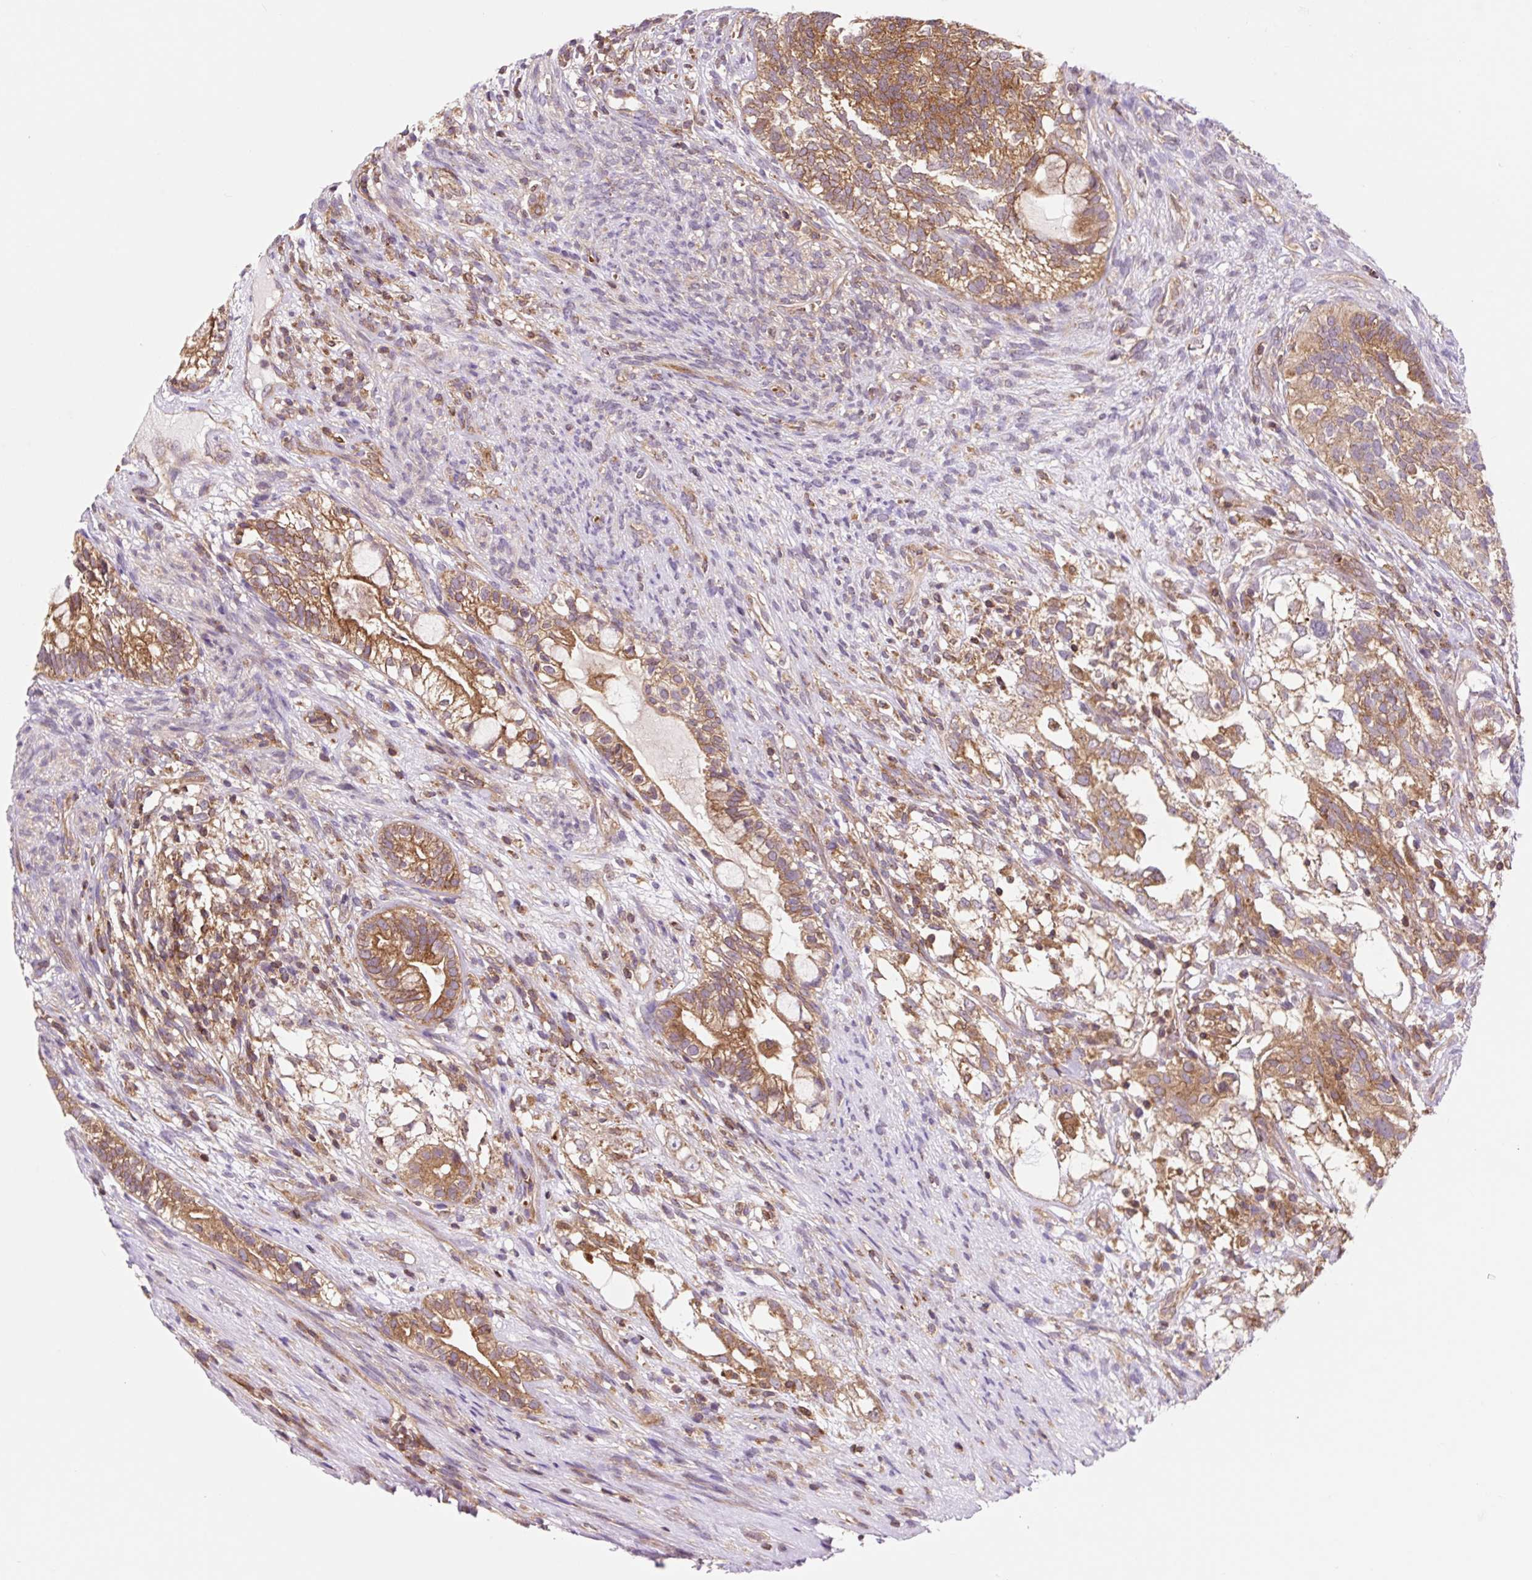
{"staining": {"intensity": "moderate", "quantity": ">75%", "location": "cytoplasmic/membranous"}, "tissue": "testis cancer", "cell_type": "Tumor cells", "image_type": "cancer", "snomed": [{"axis": "morphology", "description": "Seminoma, NOS"}, {"axis": "morphology", "description": "Carcinoma, Embryonal, NOS"}, {"axis": "topography", "description": "Testis"}], "caption": "A brown stain shows moderate cytoplasmic/membranous staining of a protein in testis cancer (embryonal carcinoma) tumor cells.", "gene": "VPS4A", "patient": {"sex": "male", "age": 41}}